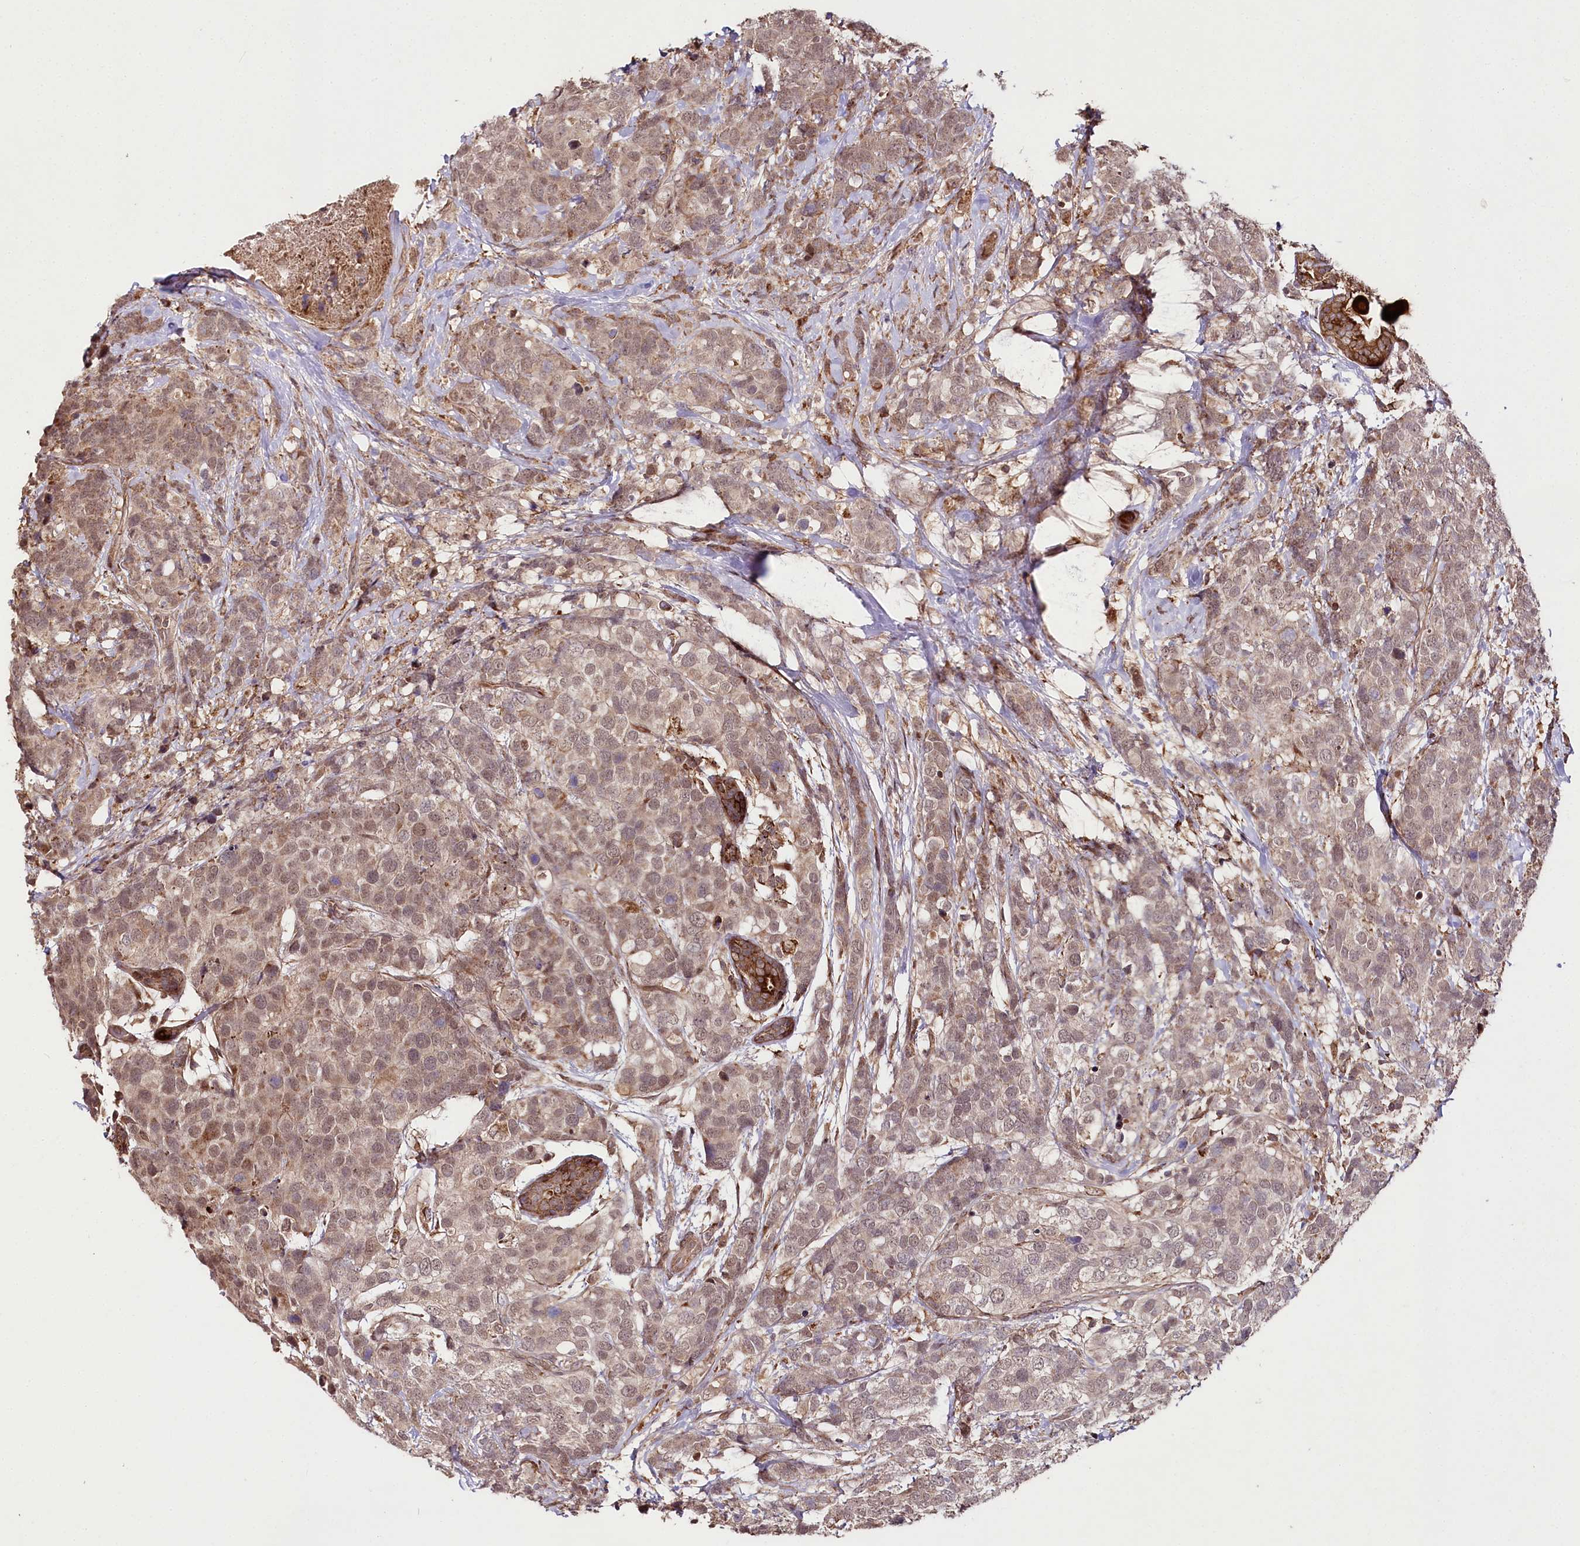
{"staining": {"intensity": "weak", "quantity": "25%-75%", "location": "cytoplasmic/membranous"}, "tissue": "breast cancer", "cell_type": "Tumor cells", "image_type": "cancer", "snomed": [{"axis": "morphology", "description": "Lobular carcinoma"}, {"axis": "topography", "description": "Breast"}], "caption": "Immunohistochemical staining of human breast cancer (lobular carcinoma) exhibits low levels of weak cytoplasmic/membranous staining in about 25%-75% of tumor cells.", "gene": "PHLDB1", "patient": {"sex": "female", "age": 59}}